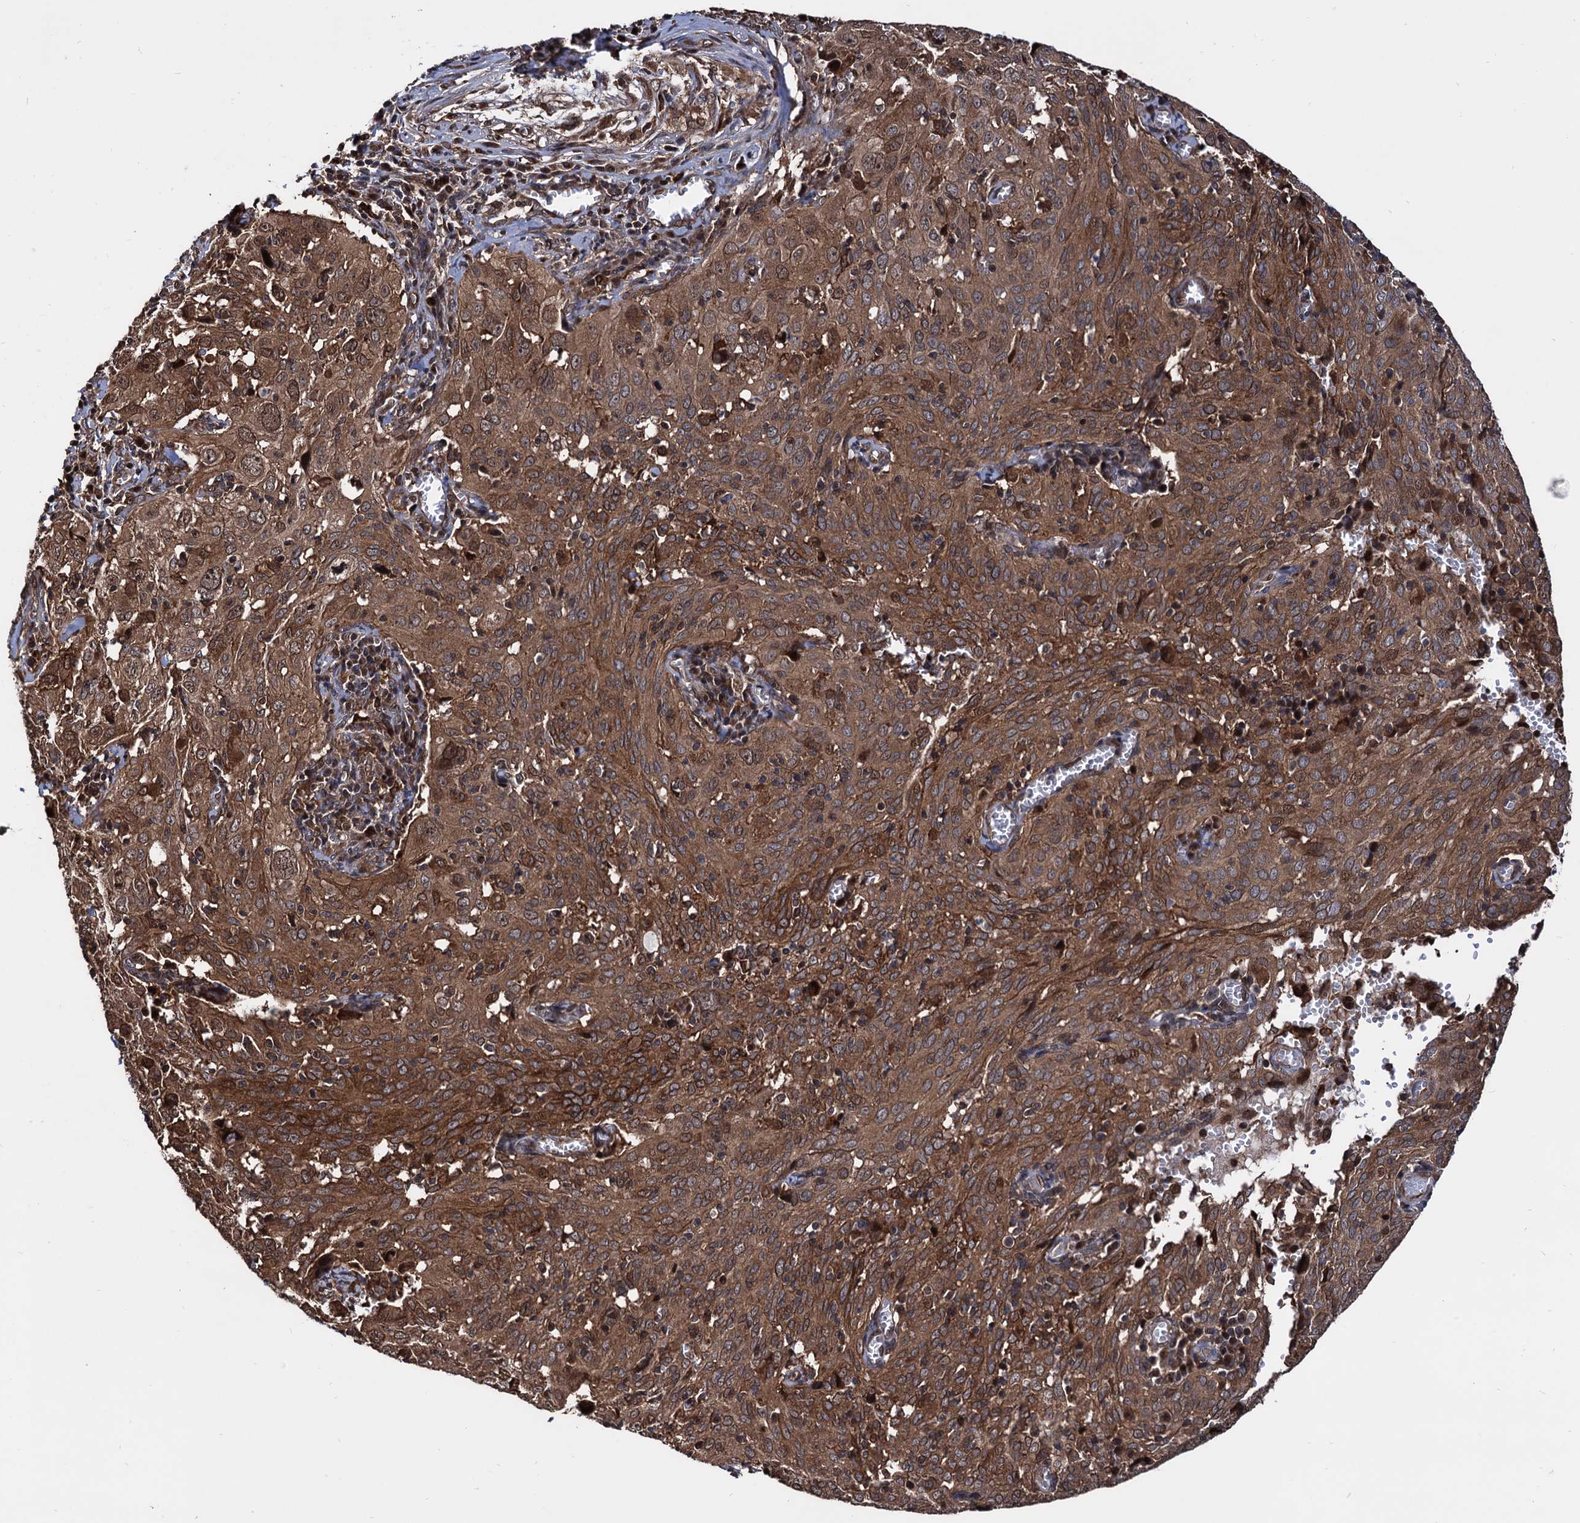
{"staining": {"intensity": "strong", "quantity": ">75%", "location": "cytoplasmic/membranous"}, "tissue": "cervical cancer", "cell_type": "Tumor cells", "image_type": "cancer", "snomed": [{"axis": "morphology", "description": "Squamous cell carcinoma, NOS"}, {"axis": "topography", "description": "Cervix"}], "caption": "Protein analysis of cervical cancer (squamous cell carcinoma) tissue displays strong cytoplasmic/membranous positivity in approximately >75% of tumor cells.", "gene": "ANKRD12", "patient": {"sex": "female", "age": 31}}